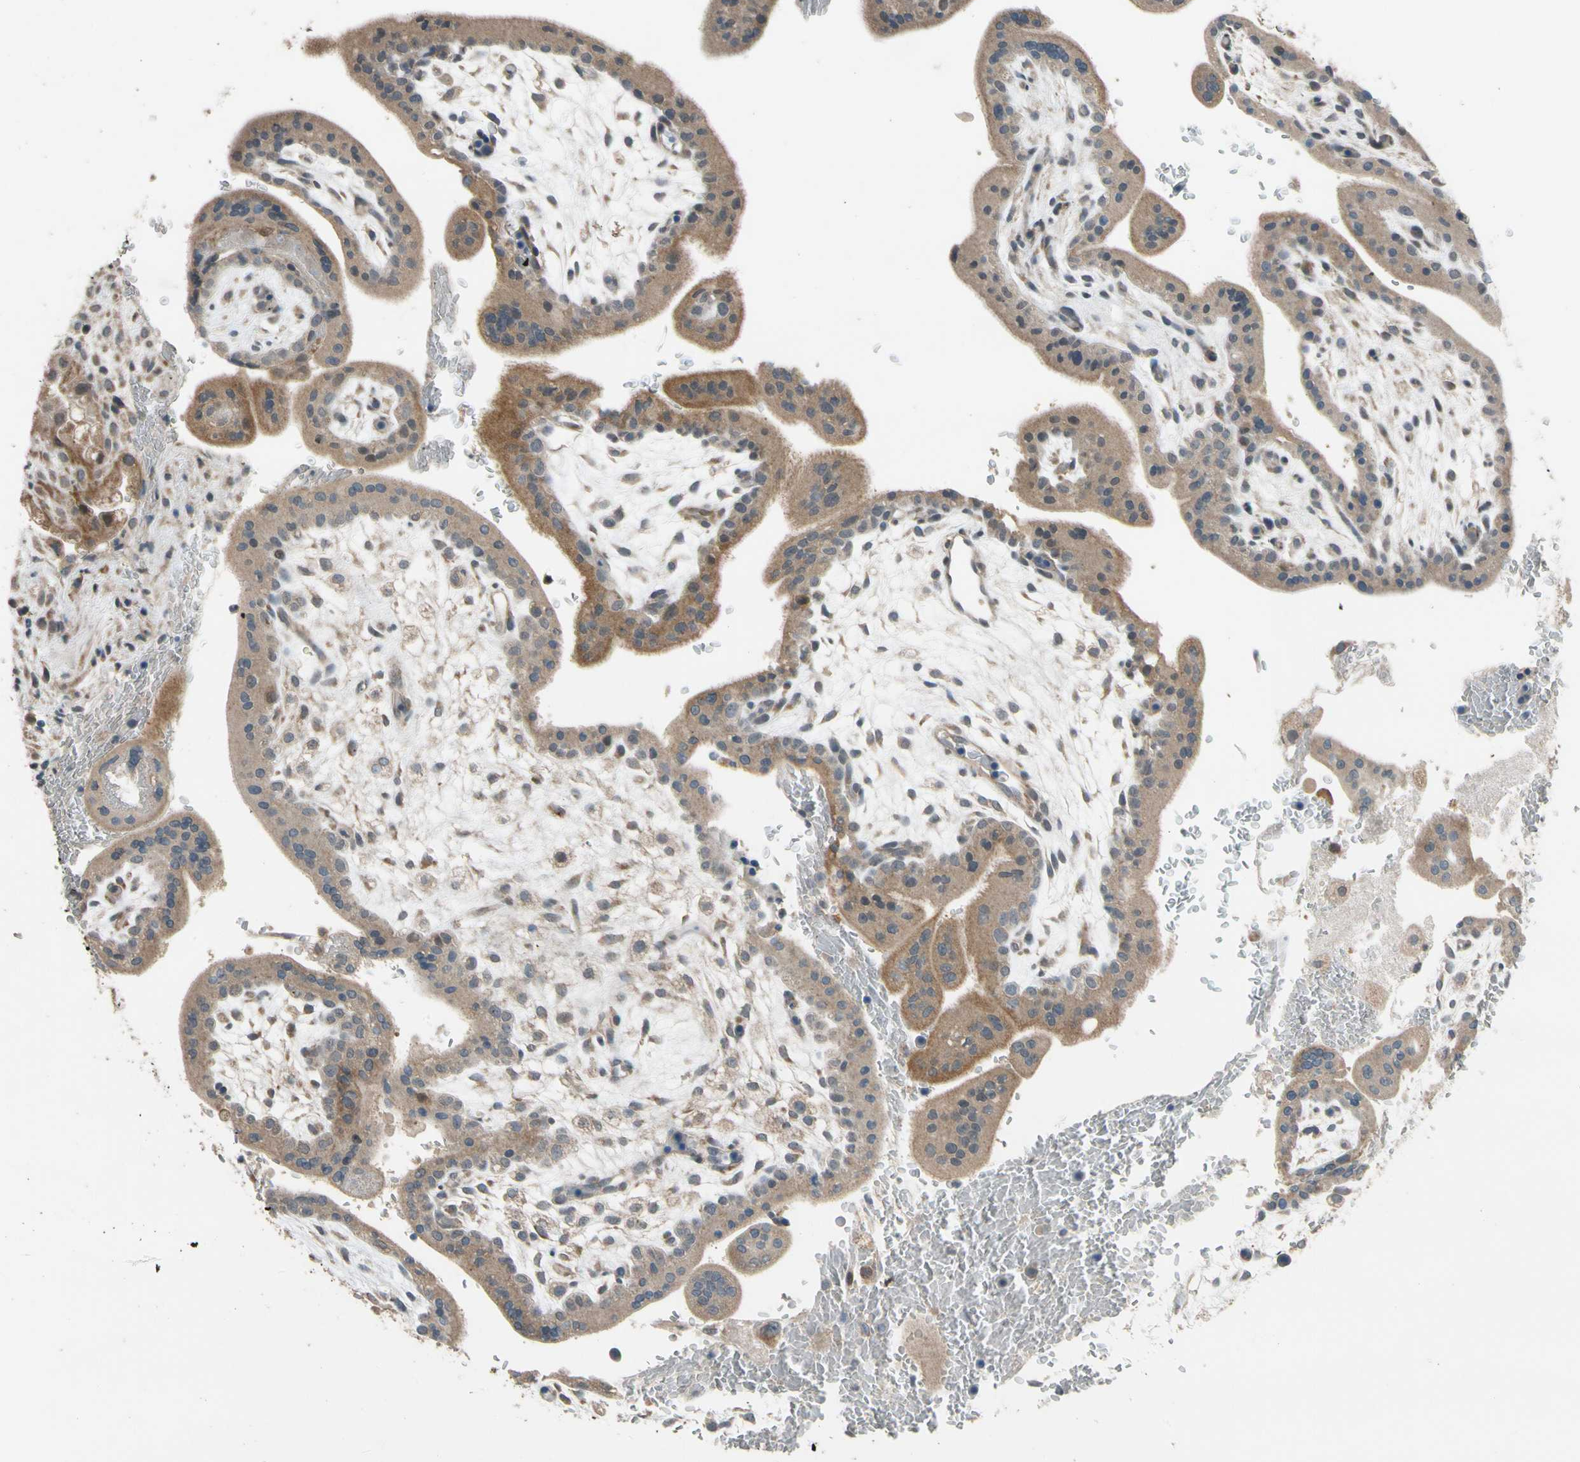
{"staining": {"intensity": "weak", "quantity": ">75%", "location": "cytoplasmic/membranous"}, "tissue": "placenta", "cell_type": "Decidual cells", "image_type": "normal", "snomed": [{"axis": "morphology", "description": "Normal tissue, NOS"}, {"axis": "topography", "description": "Placenta"}], "caption": "Immunohistochemical staining of normal placenta displays low levels of weak cytoplasmic/membranous expression in approximately >75% of decidual cells.", "gene": "MST1R", "patient": {"sex": "female", "age": 35}}